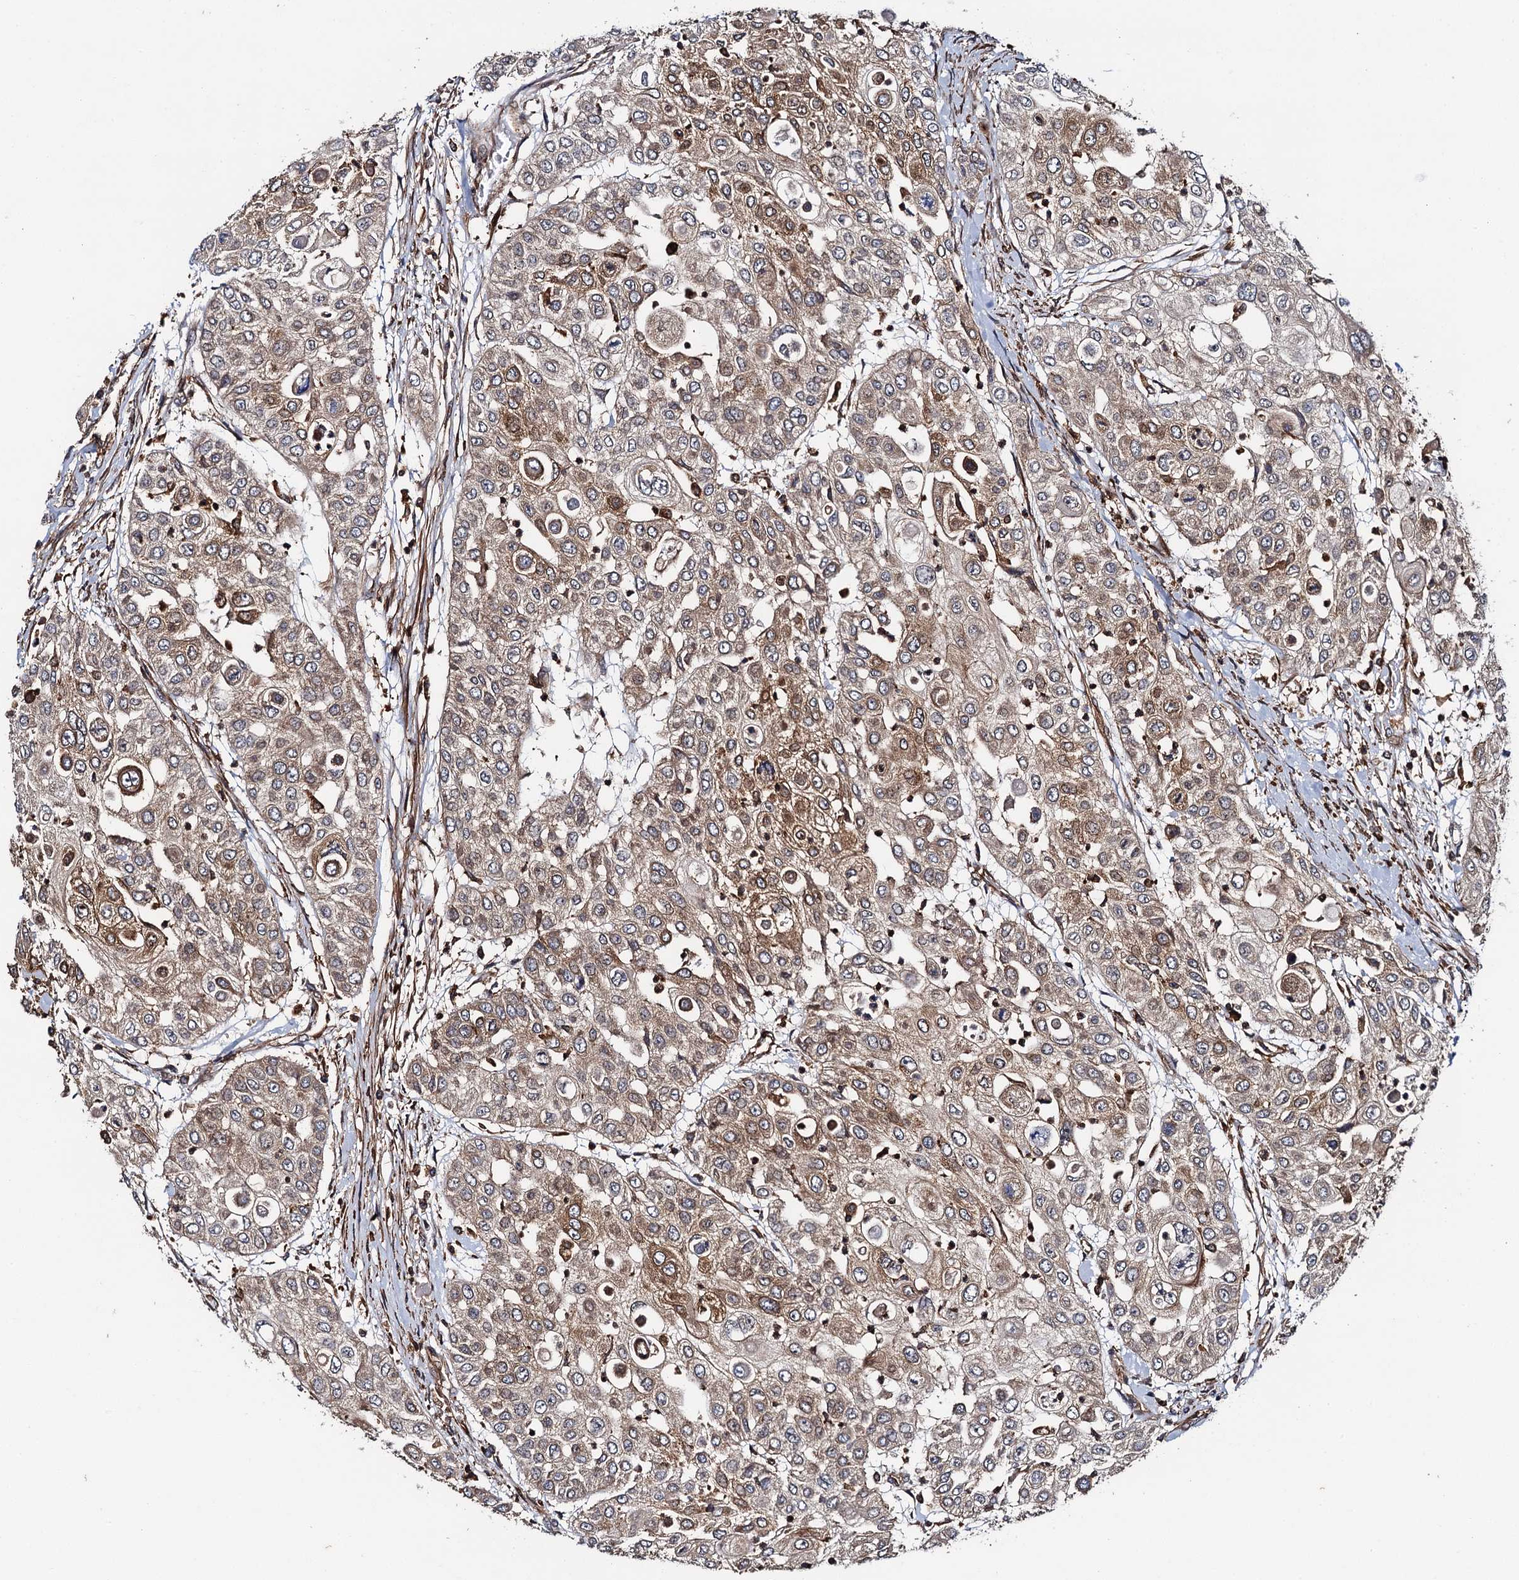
{"staining": {"intensity": "moderate", "quantity": ">75%", "location": "cytoplasmic/membranous"}, "tissue": "urothelial cancer", "cell_type": "Tumor cells", "image_type": "cancer", "snomed": [{"axis": "morphology", "description": "Urothelial carcinoma, High grade"}, {"axis": "topography", "description": "Urinary bladder"}], "caption": "Protein expression analysis of human high-grade urothelial carcinoma reveals moderate cytoplasmic/membranous expression in approximately >75% of tumor cells.", "gene": "BORA", "patient": {"sex": "female", "age": 79}}